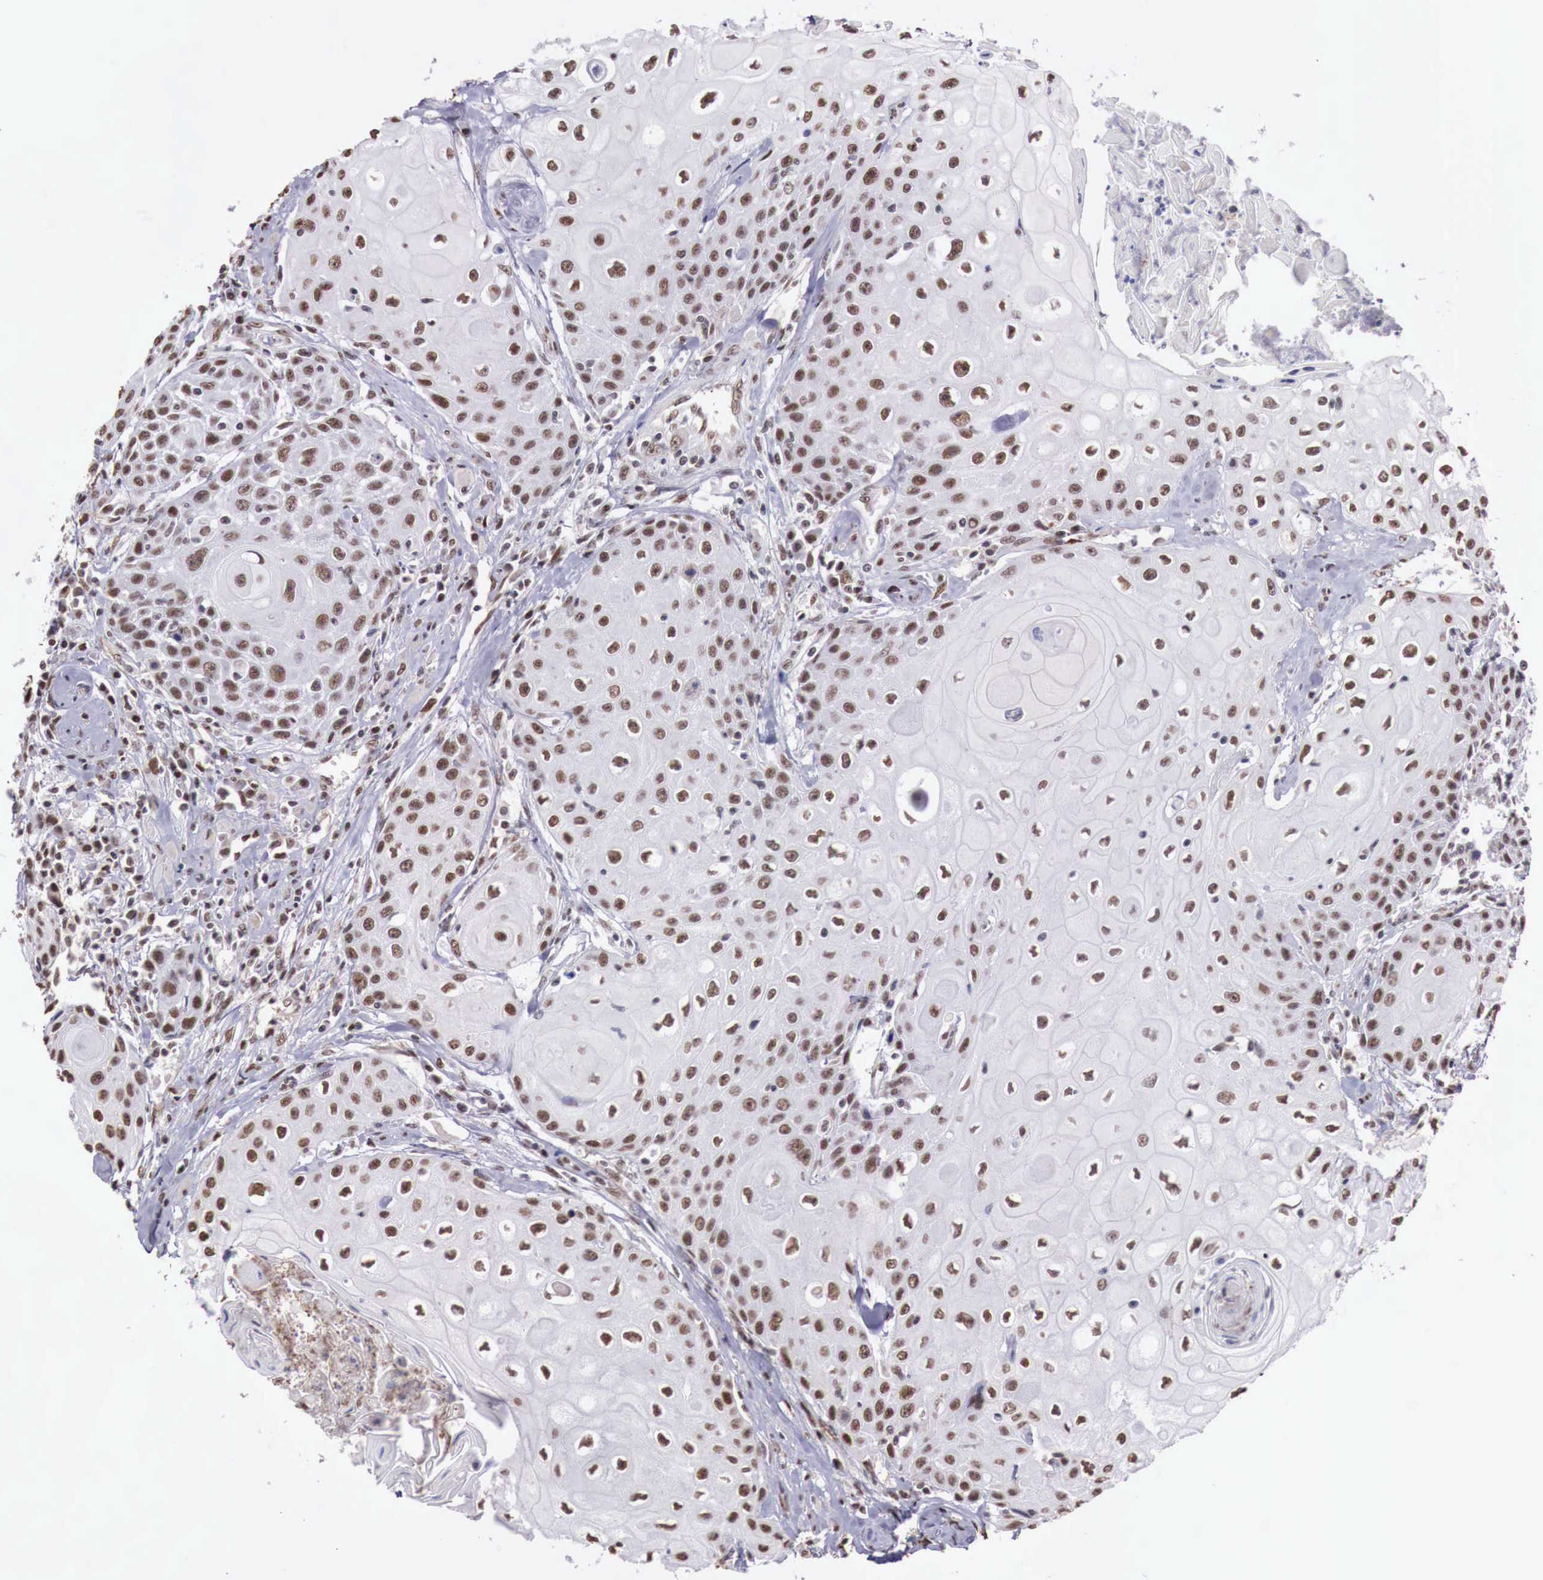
{"staining": {"intensity": "strong", "quantity": ">75%", "location": "nuclear"}, "tissue": "head and neck cancer", "cell_type": "Tumor cells", "image_type": "cancer", "snomed": [{"axis": "morphology", "description": "Squamous cell carcinoma, NOS"}, {"axis": "topography", "description": "Oral tissue"}, {"axis": "topography", "description": "Head-Neck"}], "caption": "Protein analysis of head and neck cancer (squamous cell carcinoma) tissue shows strong nuclear staining in approximately >75% of tumor cells.", "gene": "FOXP2", "patient": {"sex": "female", "age": 82}}